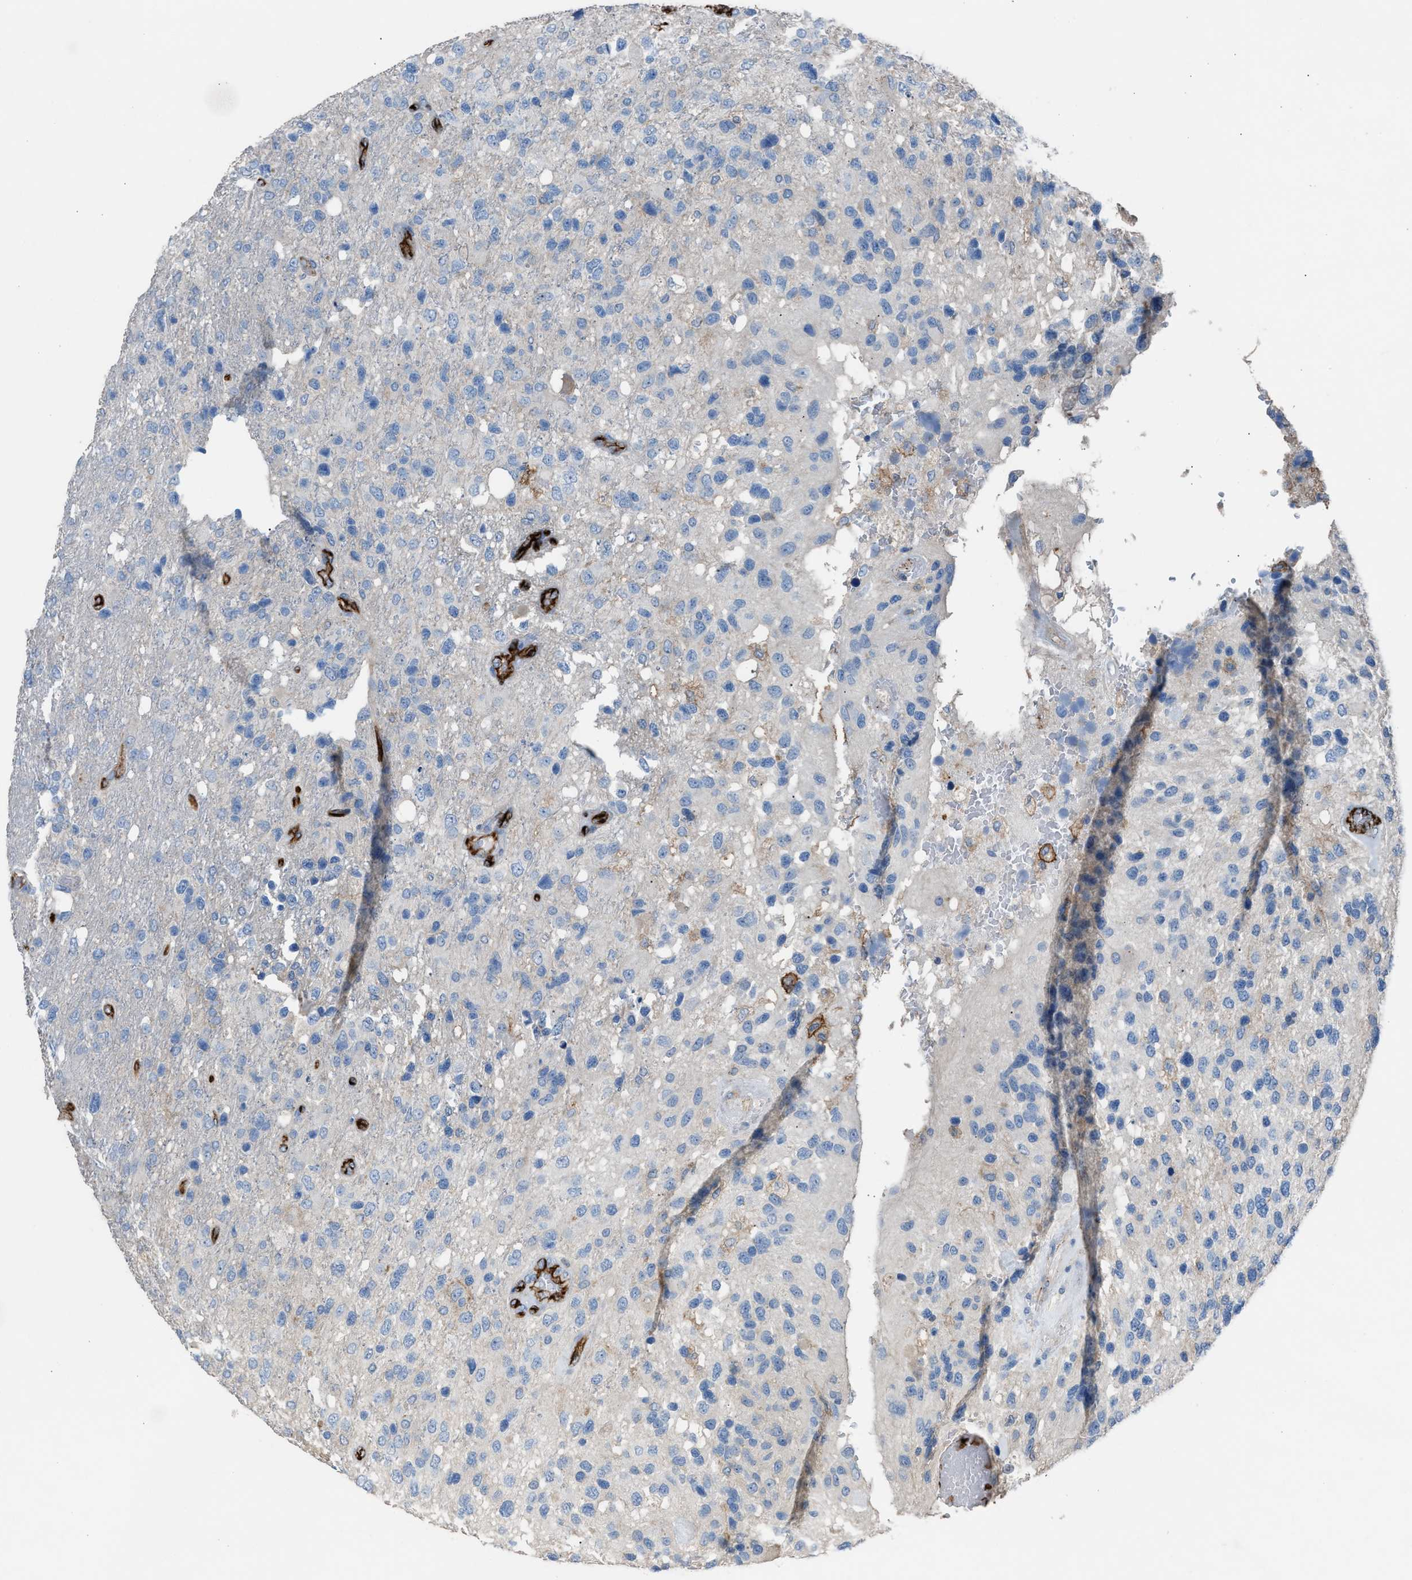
{"staining": {"intensity": "negative", "quantity": "none", "location": "none"}, "tissue": "glioma", "cell_type": "Tumor cells", "image_type": "cancer", "snomed": [{"axis": "morphology", "description": "Glioma, malignant, High grade"}, {"axis": "topography", "description": "Brain"}], "caption": "An immunohistochemistry image of malignant glioma (high-grade) is shown. There is no staining in tumor cells of malignant glioma (high-grade). Brightfield microscopy of immunohistochemistry stained with DAB (brown) and hematoxylin (blue), captured at high magnification.", "gene": "DYSF", "patient": {"sex": "female", "age": 58}}